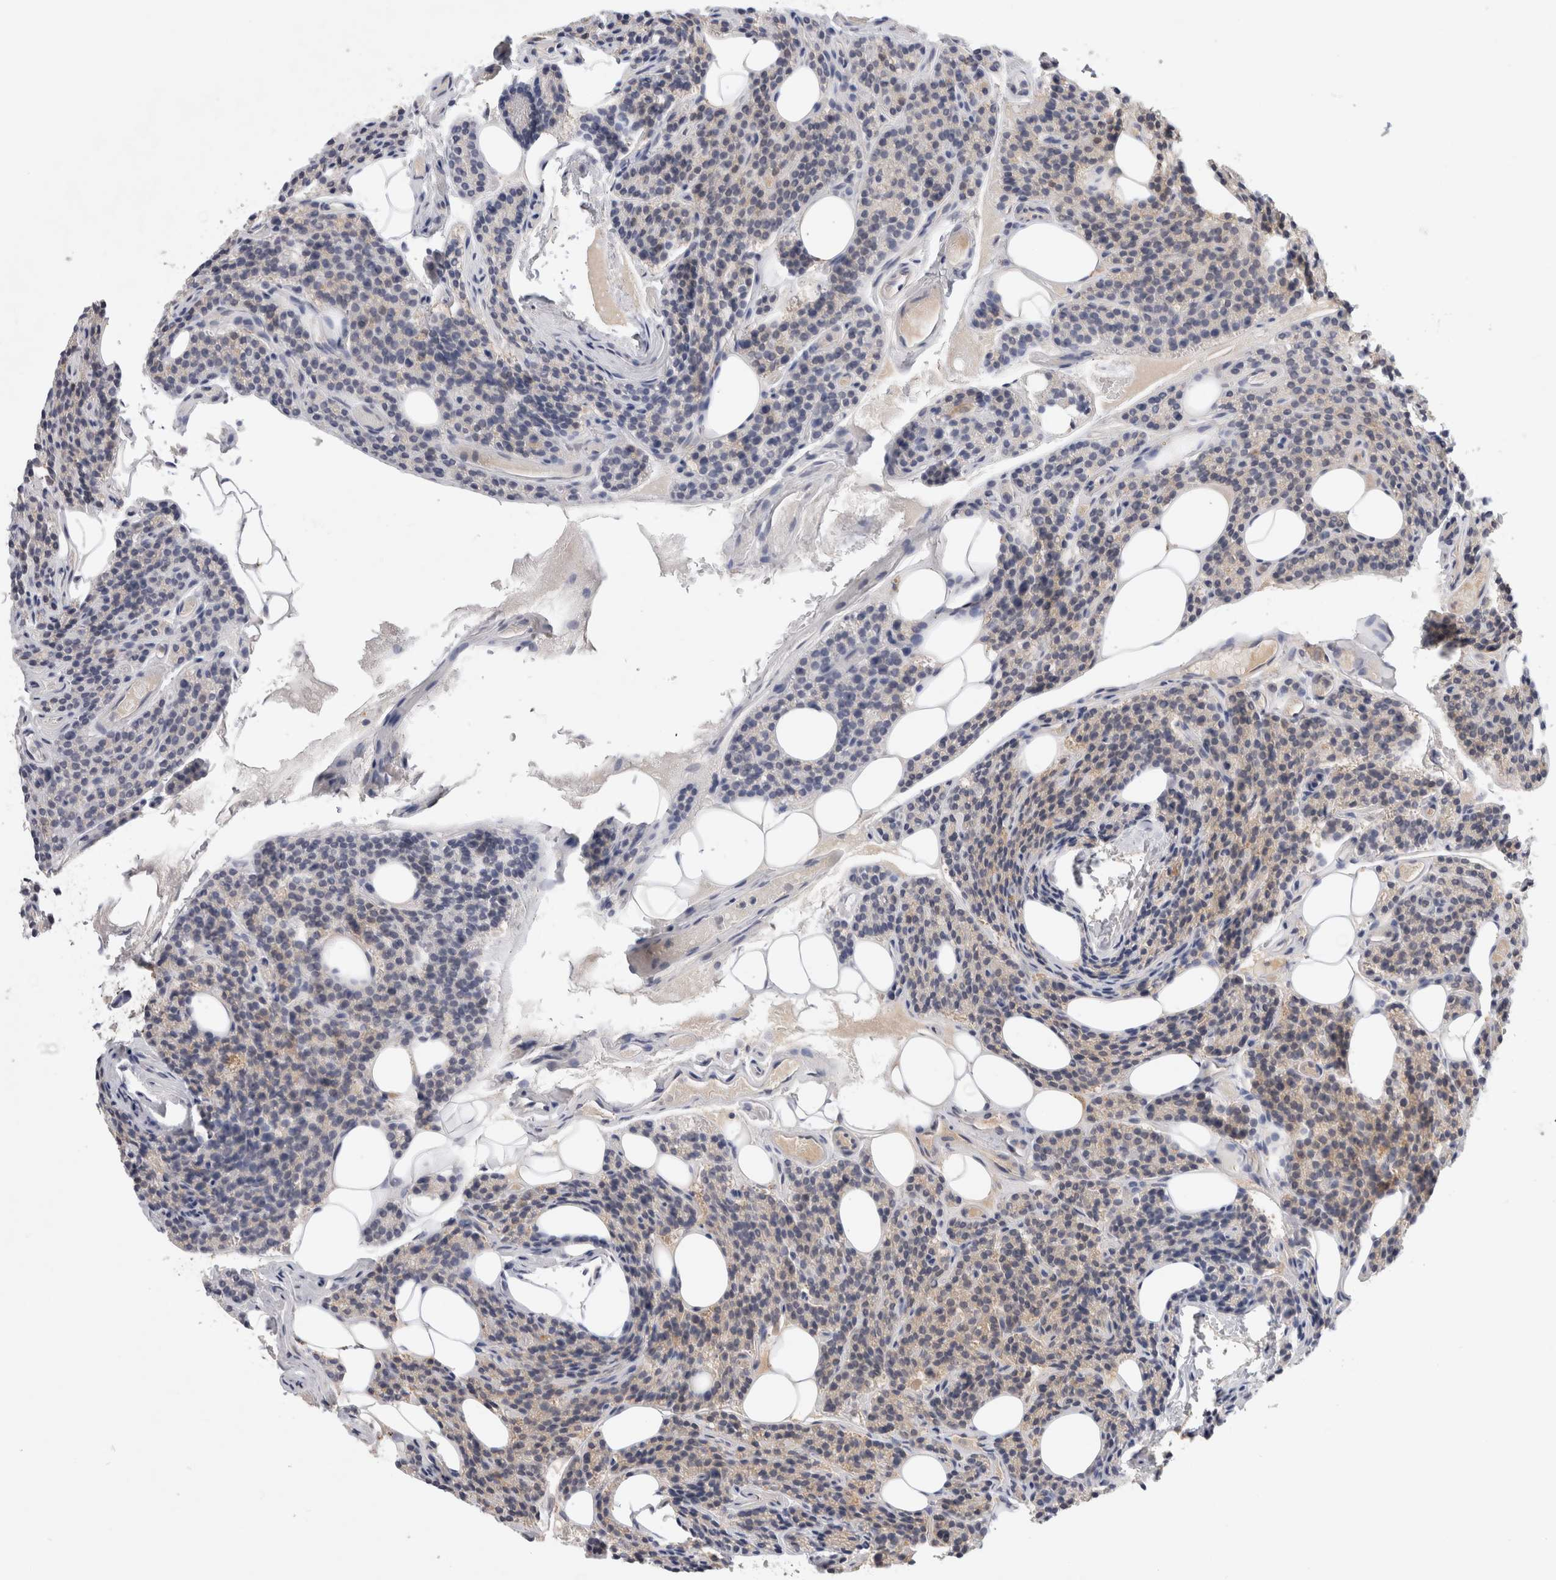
{"staining": {"intensity": "weak", "quantity": "25%-75%", "location": "cytoplasmic/membranous"}, "tissue": "parathyroid gland", "cell_type": "Glandular cells", "image_type": "normal", "snomed": [{"axis": "morphology", "description": "Normal tissue, NOS"}, {"axis": "topography", "description": "Parathyroid gland"}], "caption": "Protein staining shows weak cytoplasmic/membranous expression in about 25%-75% of glandular cells in benign parathyroid gland. (Stains: DAB in brown, nuclei in blue, Microscopy: brightfield microscopy at high magnification).", "gene": "PGM1", "patient": {"sex": "female", "age": 85}}